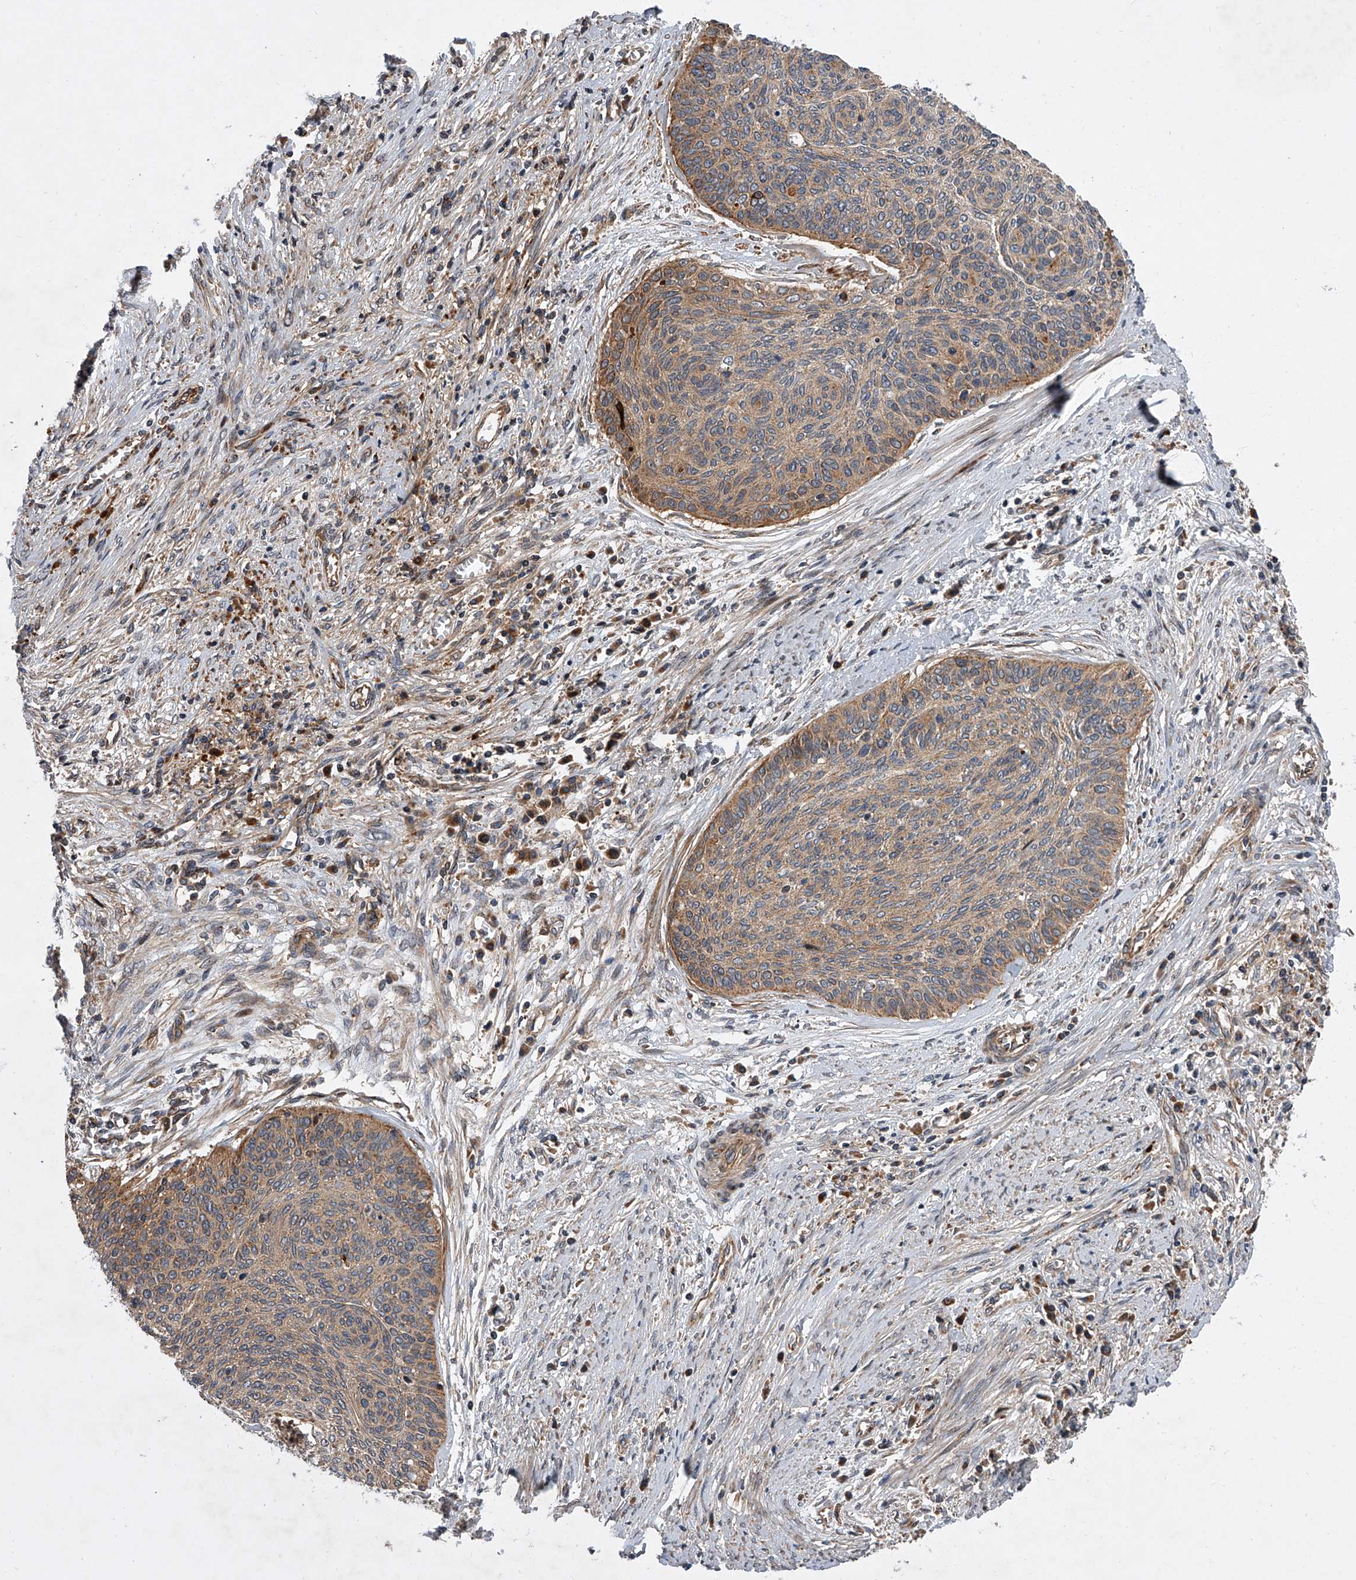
{"staining": {"intensity": "weak", "quantity": ">75%", "location": "cytoplasmic/membranous"}, "tissue": "cervical cancer", "cell_type": "Tumor cells", "image_type": "cancer", "snomed": [{"axis": "morphology", "description": "Squamous cell carcinoma, NOS"}, {"axis": "topography", "description": "Cervix"}], "caption": "Squamous cell carcinoma (cervical) was stained to show a protein in brown. There is low levels of weak cytoplasmic/membranous staining in about >75% of tumor cells.", "gene": "USP47", "patient": {"sex": "female", "age": 55}}